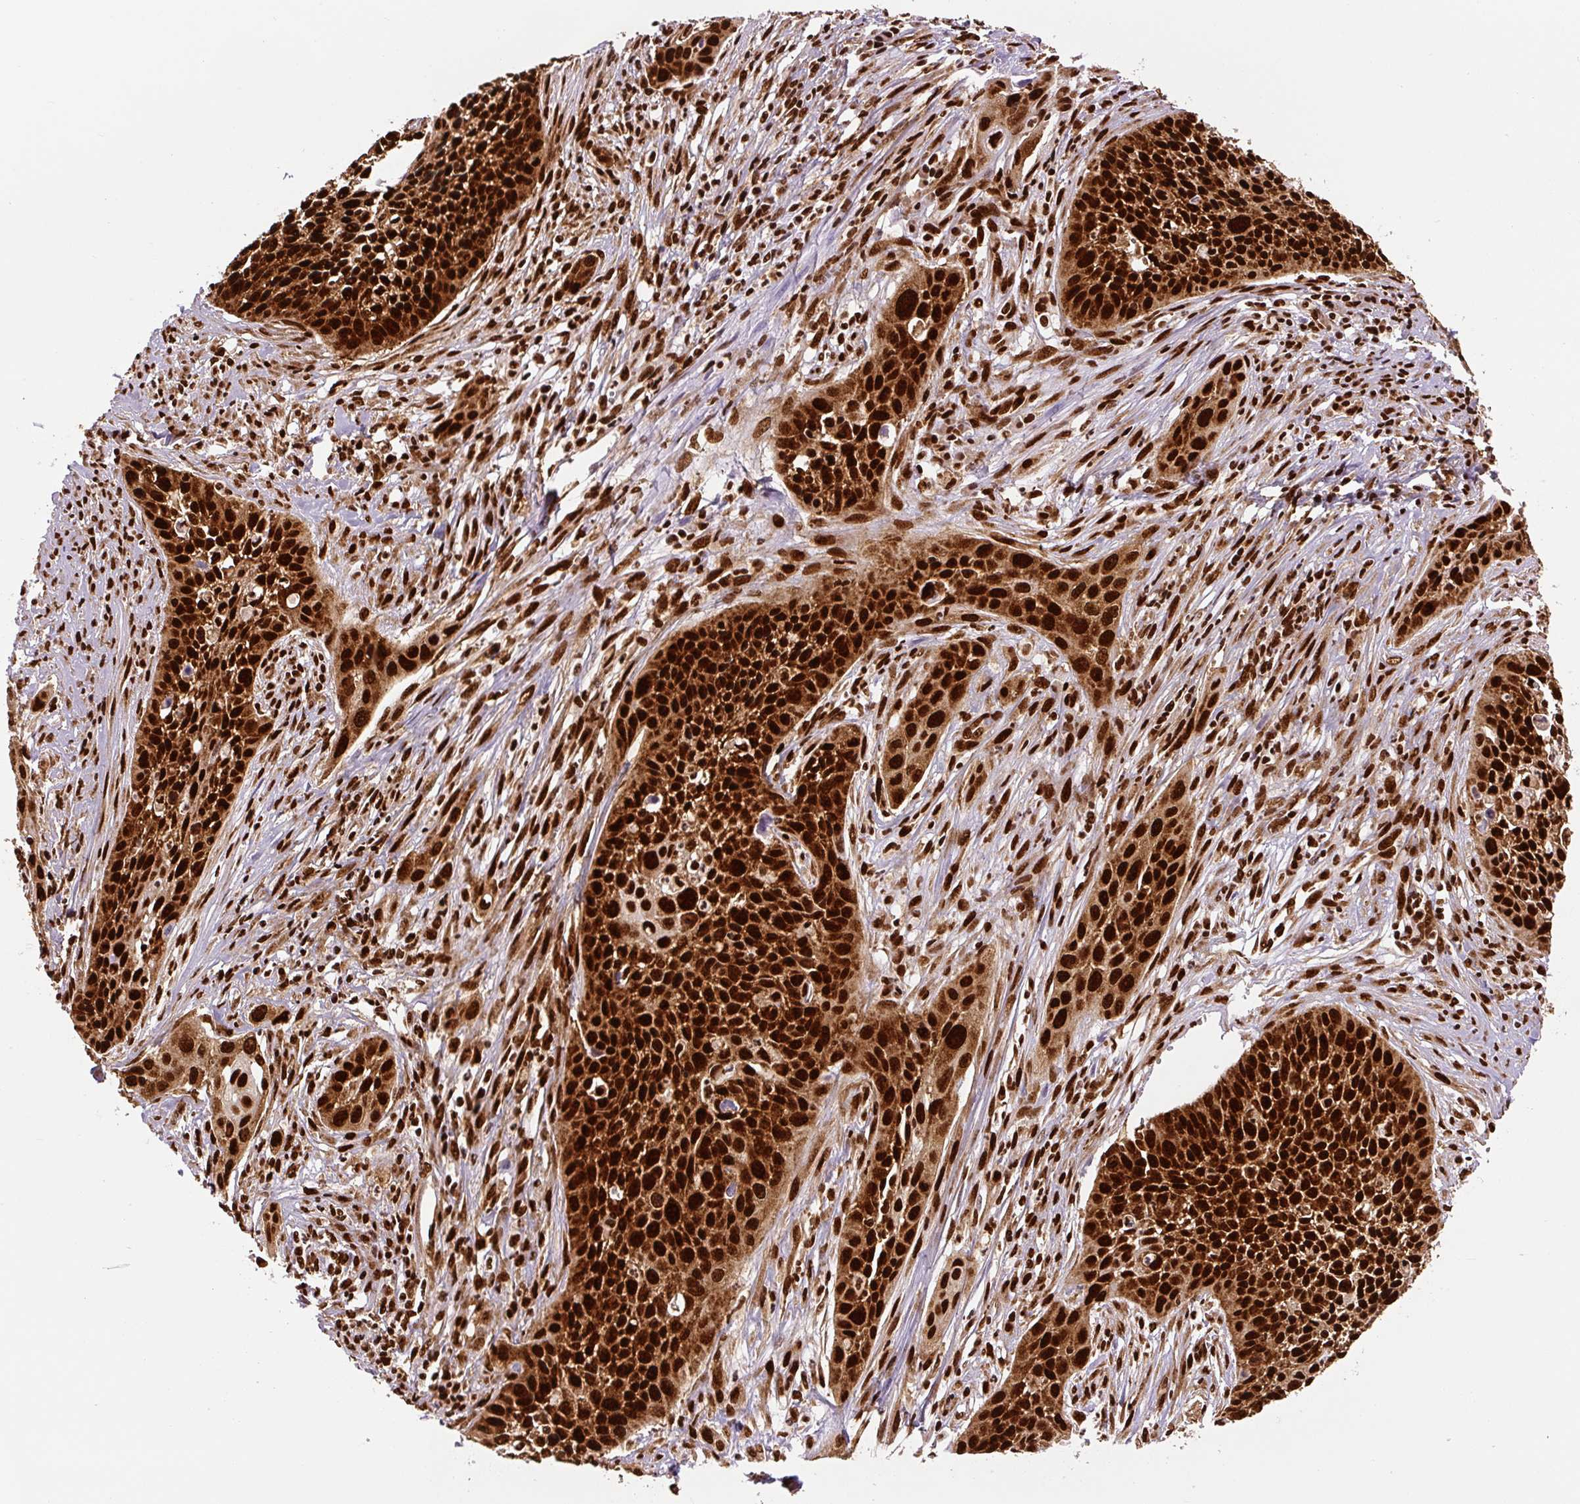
{"staining": {"intensity": "strong", "quantity": ">75%", "location": "nuclear"}, "tissue": "cervical cancer", "cell_type": "Tumor cells", "image_type": "cancer", "snomed": [{"axis": "morphology", "description": "Squamous cell carcinoma, NOS"}, {"axis": "topography", "description": "Cervix"}], "caption": "IHC staining of cervical cancer (squamous cell carcinoma), which demonstrates high levels of strong nuclear staining in about >75% of tumor cells indicating strong nuclear protein positivity. The staining was performed using DAB (3,3'-diaminobenzidine) (brown) for protein detection and nuclei were counterstained in hematoxylin (blue).", "gene": "FUS", "patient": {"sex": "female", "age": 34}}